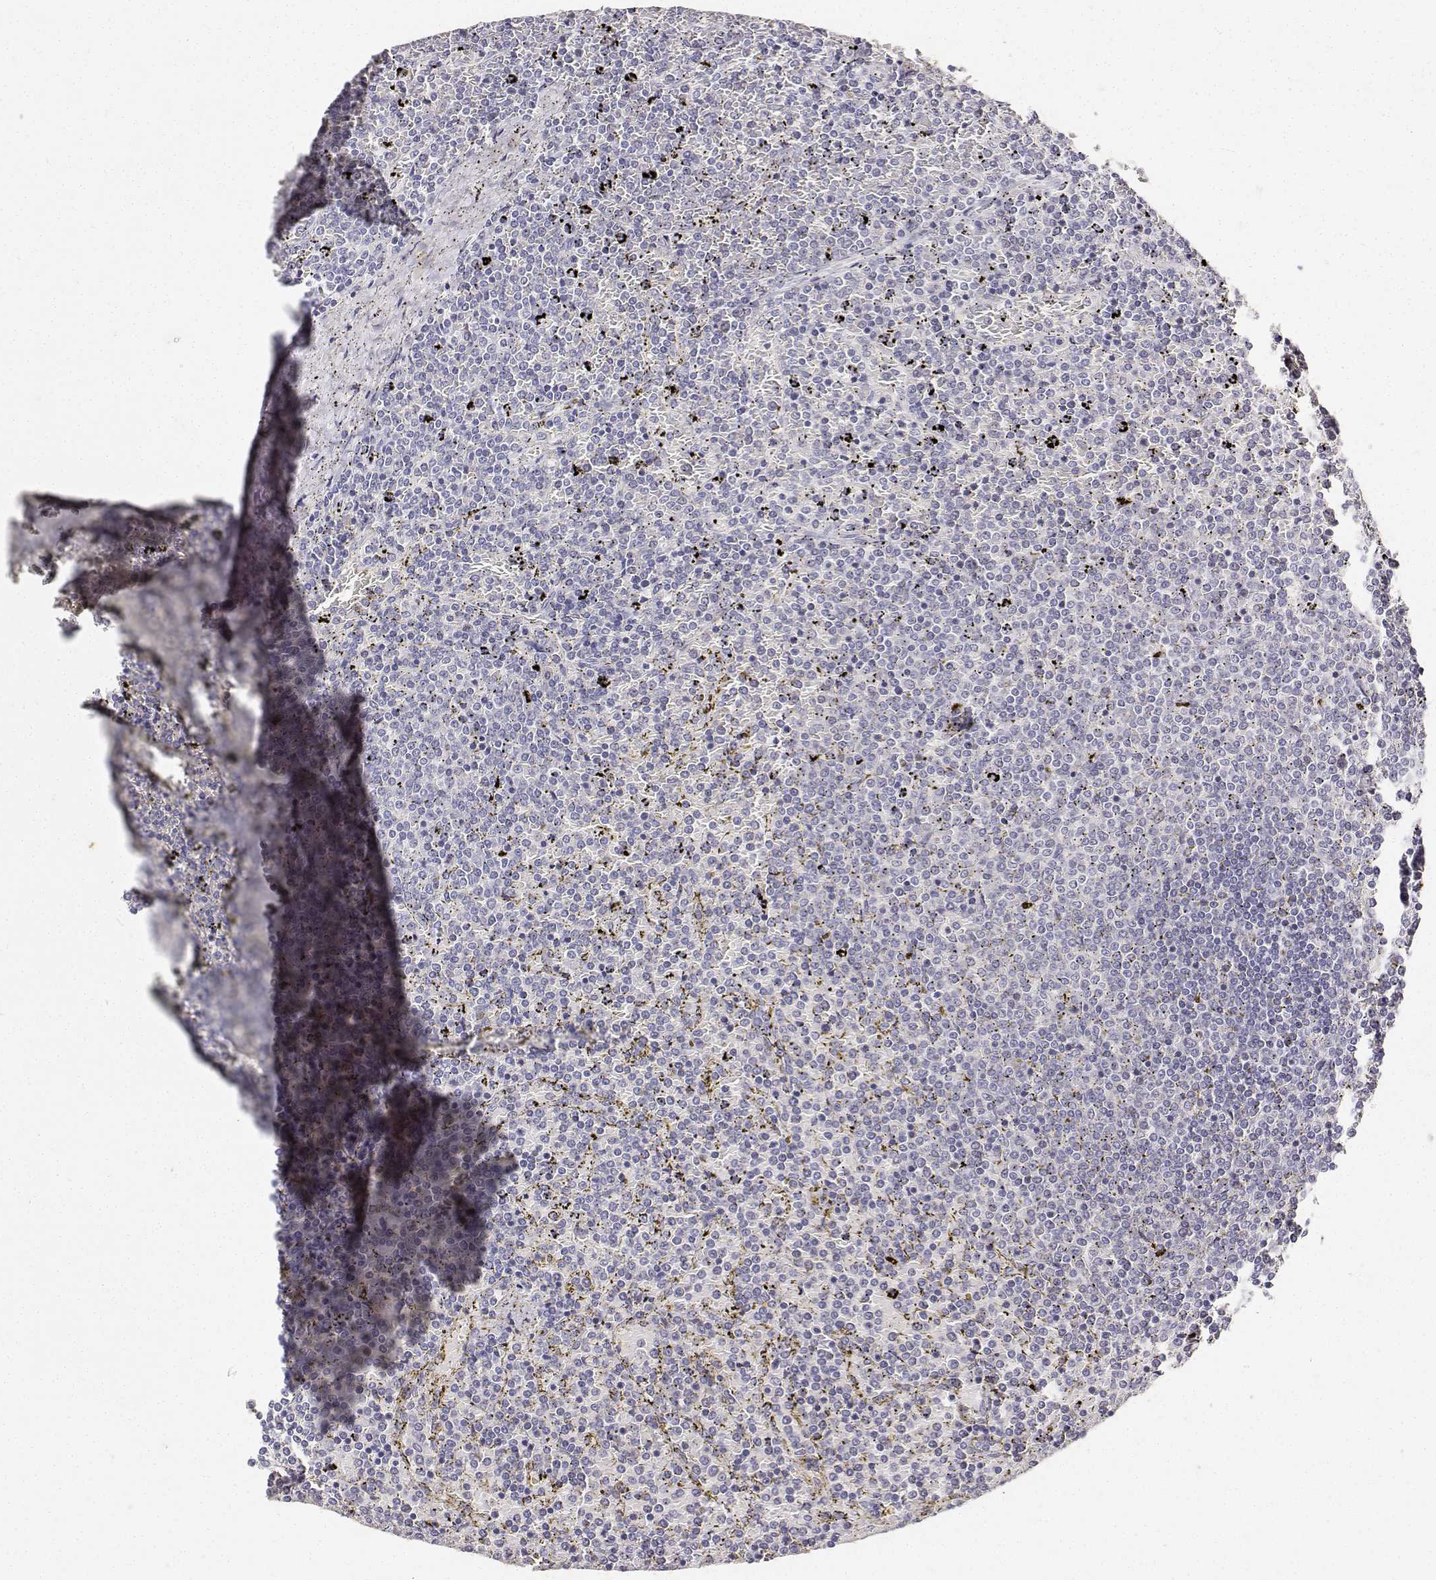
{"staining": {"intensity": "negative", "quantity": "none", "location": "none"}, "tissue": "lymphoma", "cell_type": "Tumor cells", "image_type": "cancer", "snomed": [{"axis": "morphology", "description": "Malignant lymphoma, non-Hodgkin's type, Low grade"}, {"axis": "topography", "description": "Spleen"}], "caption": "Immunohistochemistry histopathology image of low-grade malignant lymphoma, non-Hodgkin's type stained for a protein (brown), which reveals no positivity in tumor cells. (DAB (3,3'-diaminobenzidine) immunohistochemistry with hematoxylin counter stain).", "gene": "PAEP", "patient": {"sex": "female", "age": 77}}